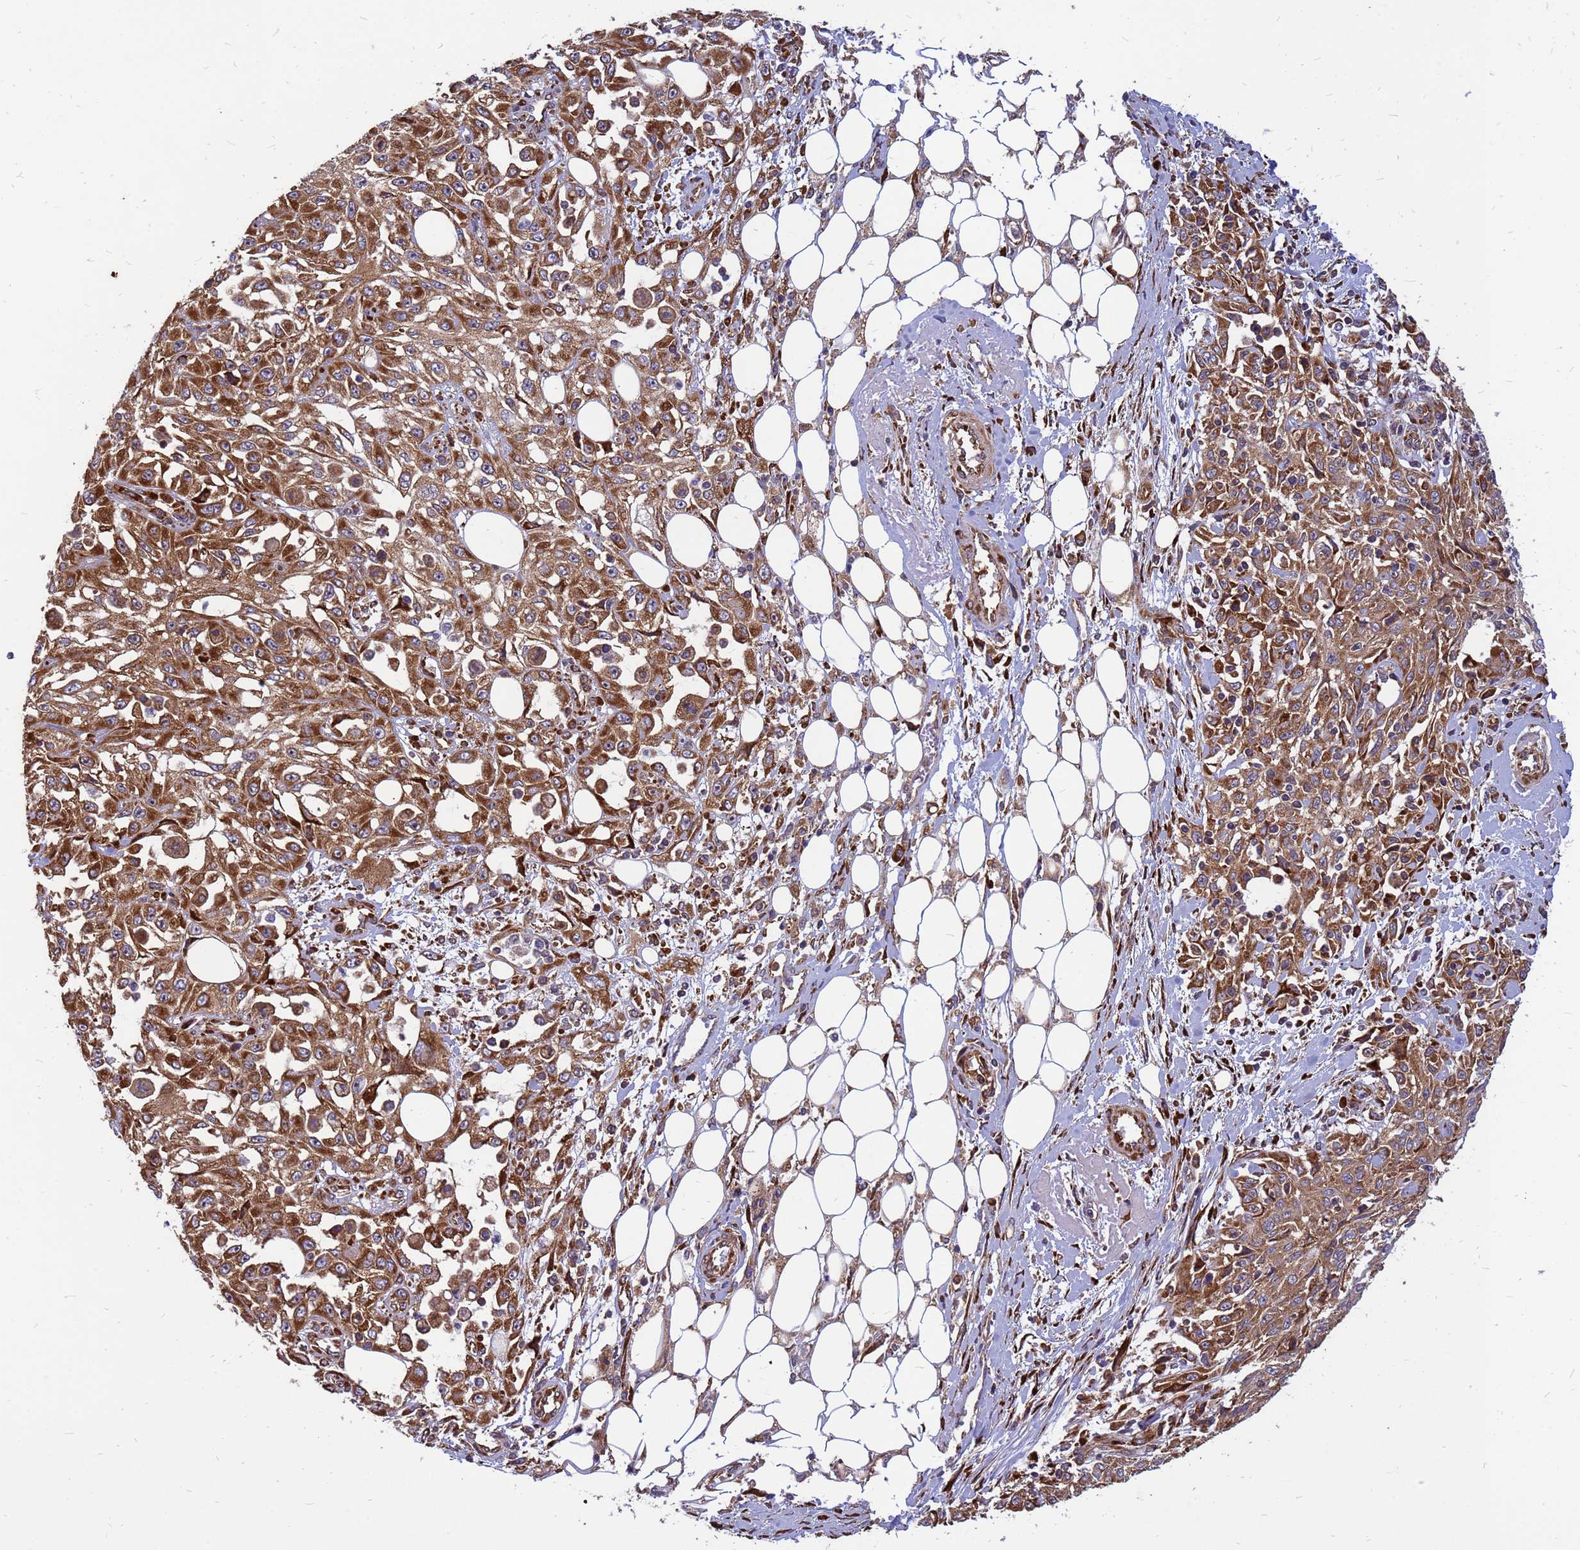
{"staining": {"intensity": "moderate", "quantity": ">75%", "location": "cytoplasmic/membranous"}, "tissue": "skin cancer", "cell_type": "Tumor cells", "image_type": "cancer", "snomed": [{"axis": "morphology", "description": "Squamous cell carcinoma, NOS"}, {"axis": "morphology", "description": "Squamous cell carcinoma, metastatic, NOS"}, {"axis": "topography", "description": "Skin"}, {"axis": "topography", "description": "Lymph node"}], "caption": "Squamous cell carcinoma (skin) tissue displays moderate cytoplasmic/membranous expression in about >75% of tumor cells", "gene": "RPL8", "patient": {"sex": "male", "age": 75}}